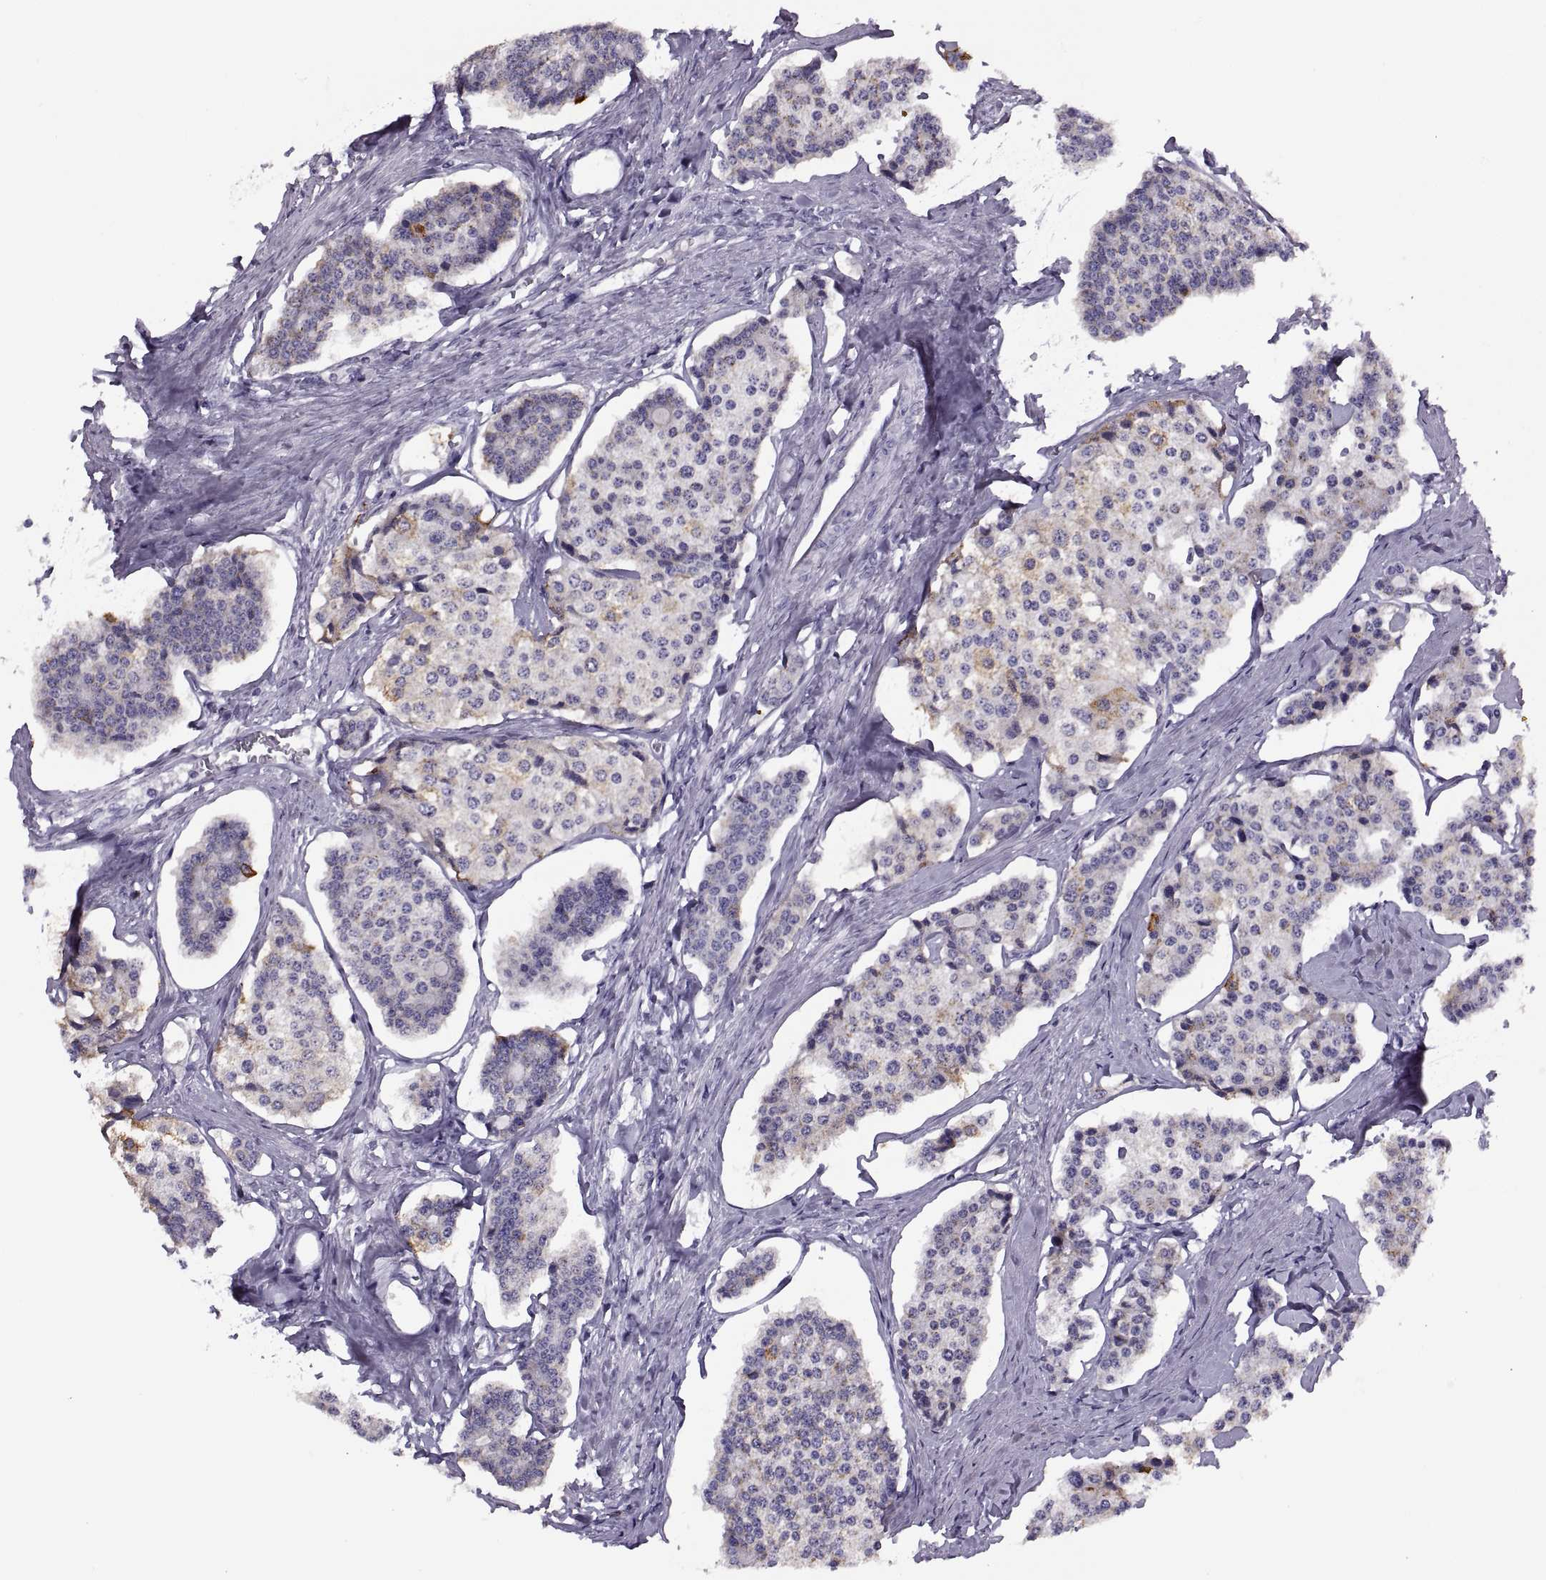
{"staining": {"intensity": "moderate", "quantity": "<25%", "location": "cytoplasmic/membranous"}, "tissue": "carcinoid", "cell_type": "Tumor cells", "image_type": "cancer", "snomed": [{"axis": "morphology", "description": "Carcinoid, malignant, NOS"}, {"axis": "topography", "description": "Small intestine"}], "caption": "The photomicrograph reveals a brown stain indicating the presence of a protein in the cytoplasmic/membranous of tumor cells in carcinoid. The protein is shown in brown color, while the nuclei are stained blue.", "gene": "MAGEB1", "patient": {"sex": "female", "age": 65}}